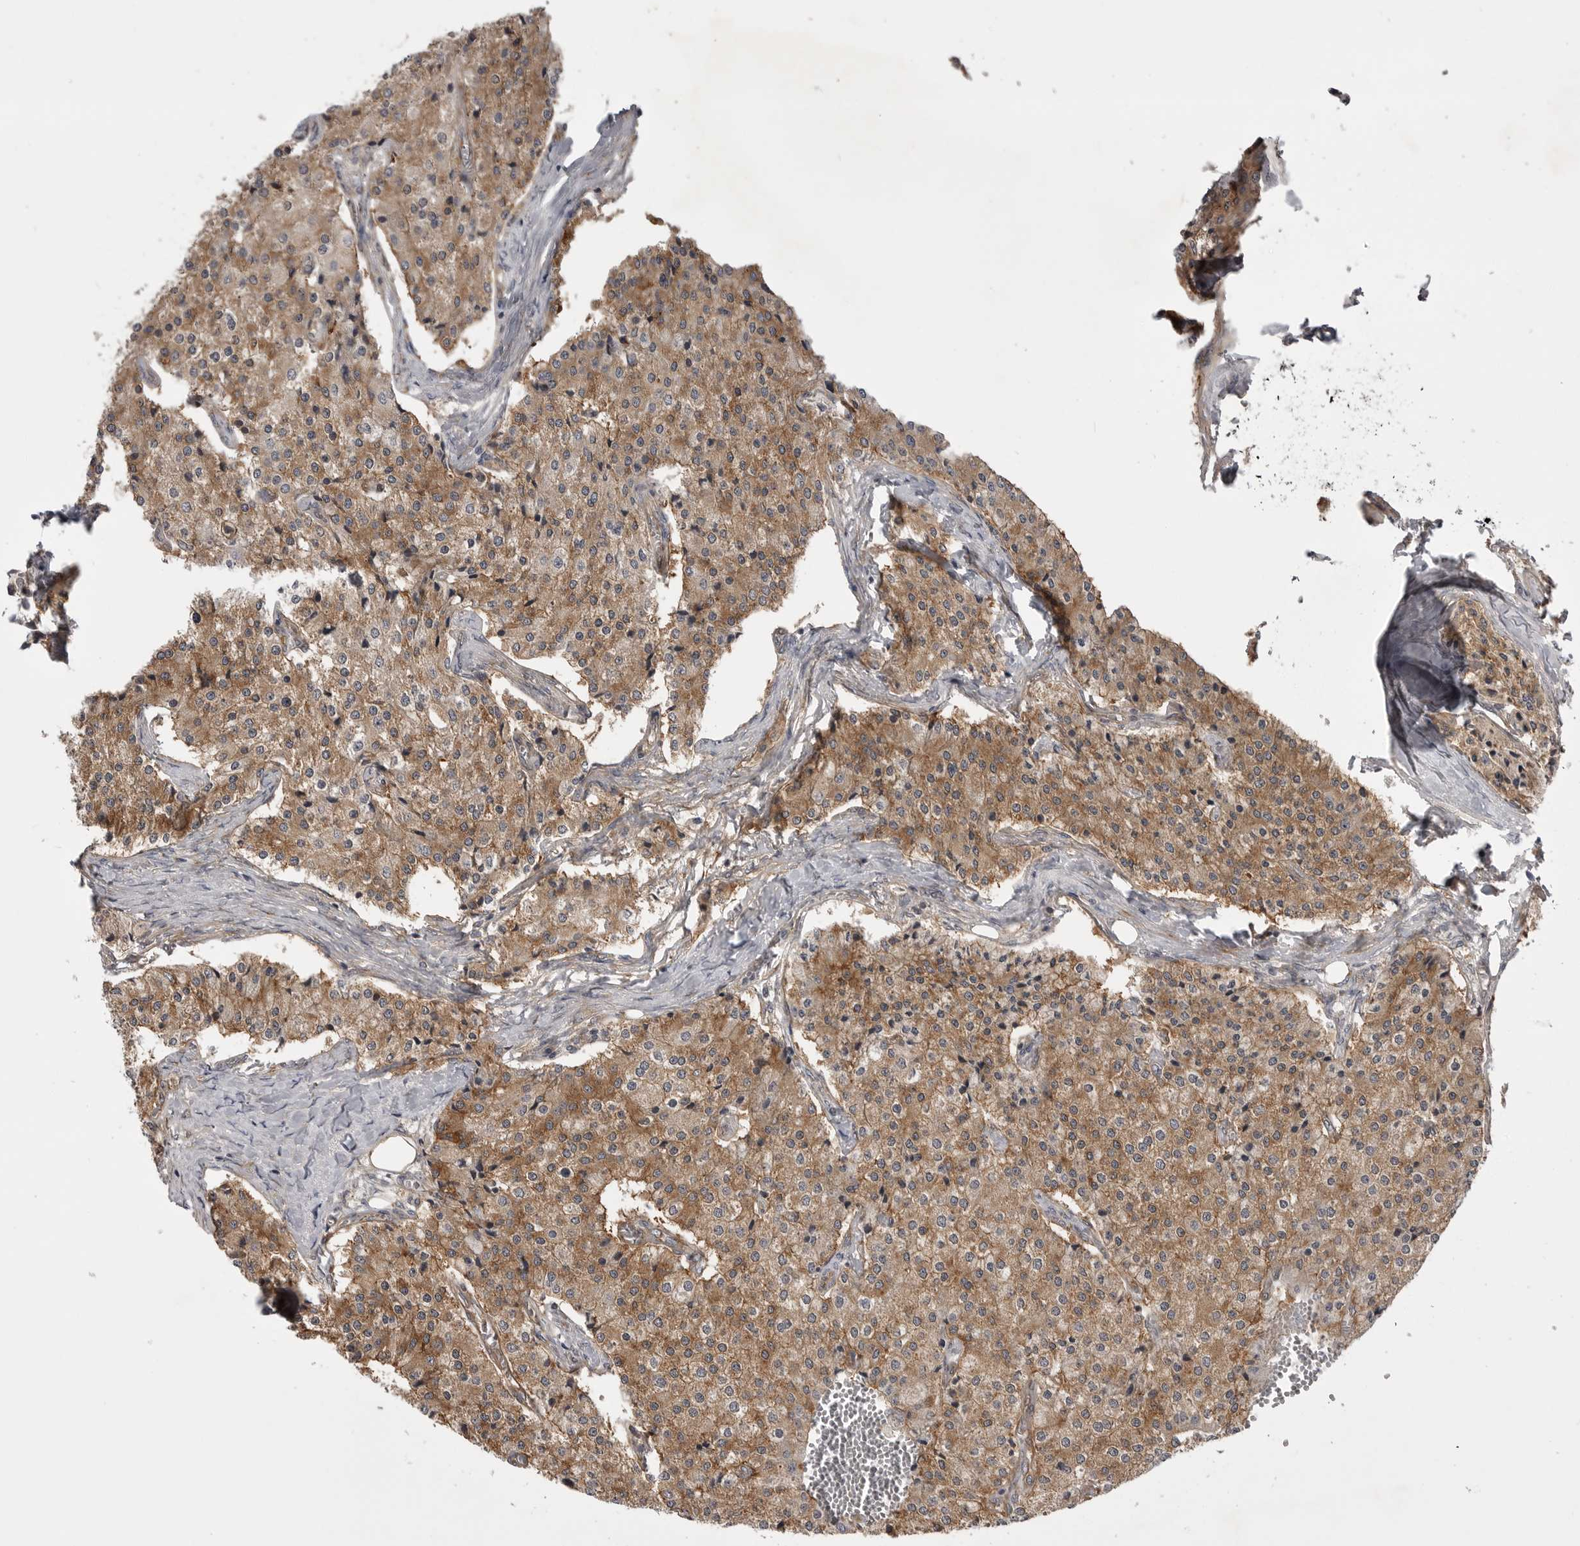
{"staining": {"intensity": "moderate", "quantity": ">75%", "location": "cytoplasmic/membranous"}, "tissue": "carcinoid", "cell_type": "Tumor cells", "image_type": "cancer", "snomed": [{"axis": "morphology", "description": "Carcinoid, malignant, NOS"}, {"axis": "topography", "description": "Colon"}], "caption": "Immunohistochemical staining of carcinoid exhibits medium levels of moderate cytoplasmic/membranous expression in about >75% of tumor cells.", "gene": "LRRC45", "patient": {"sex": "female", "age": 52}}